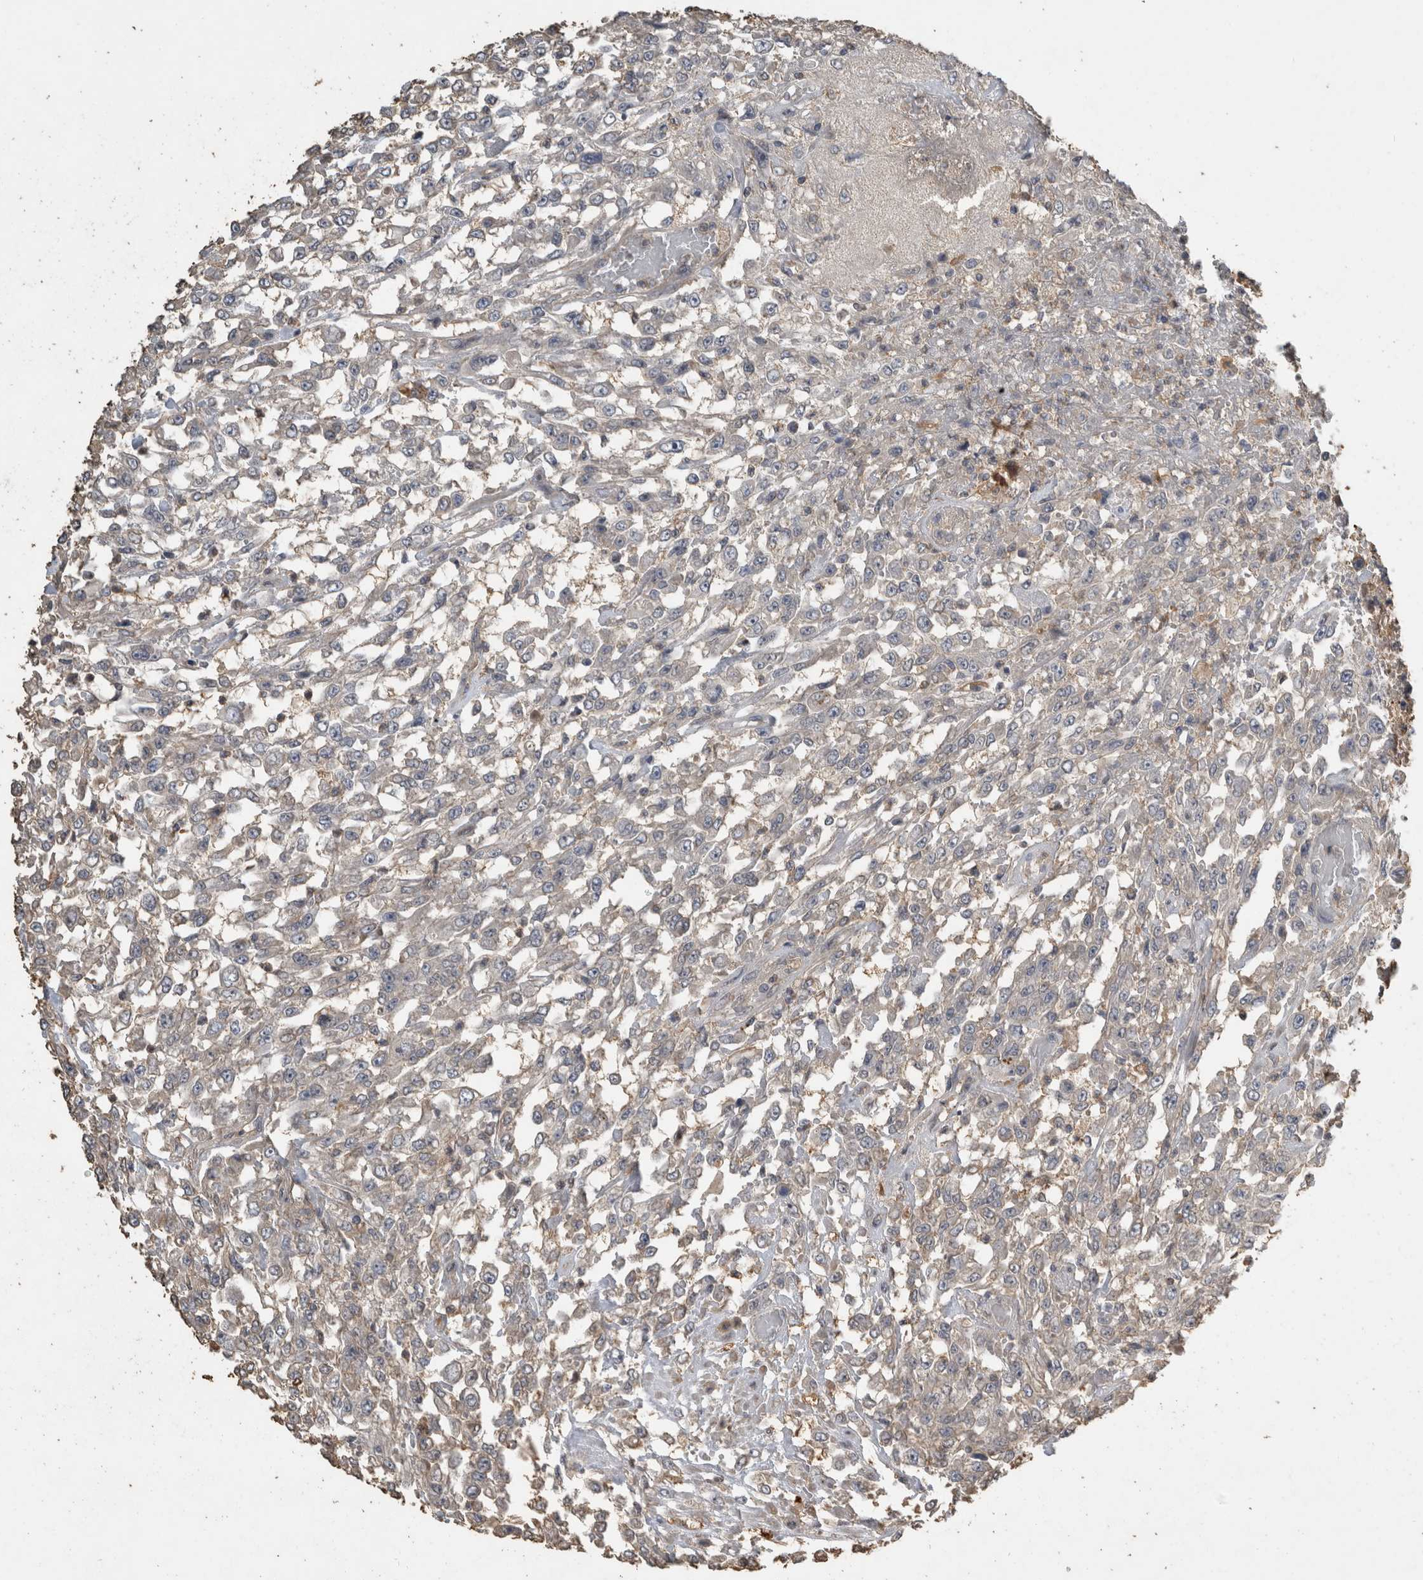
{"staining": {"intensity": "weak", "quantity": "<25%", "location": "cytoplasmic/membranous"}, "tissue": "urothelial cancer", "cell_type": "Tumor cells", "image_type": "cancer", "snomed": [{"axis": "morphology", "description": "Urothelial carcinoma, High grade"}, {"axis": "topography", "description": "Urinary bladder"}], "caption": "DAB (3,3'-diaminobenzidine) immunohistochemical staining of human urothelial cancer reveals no significant positivity in tumor cells.", "gene": "RHPN1", "patient": {"sex": "male", "age": 46}}